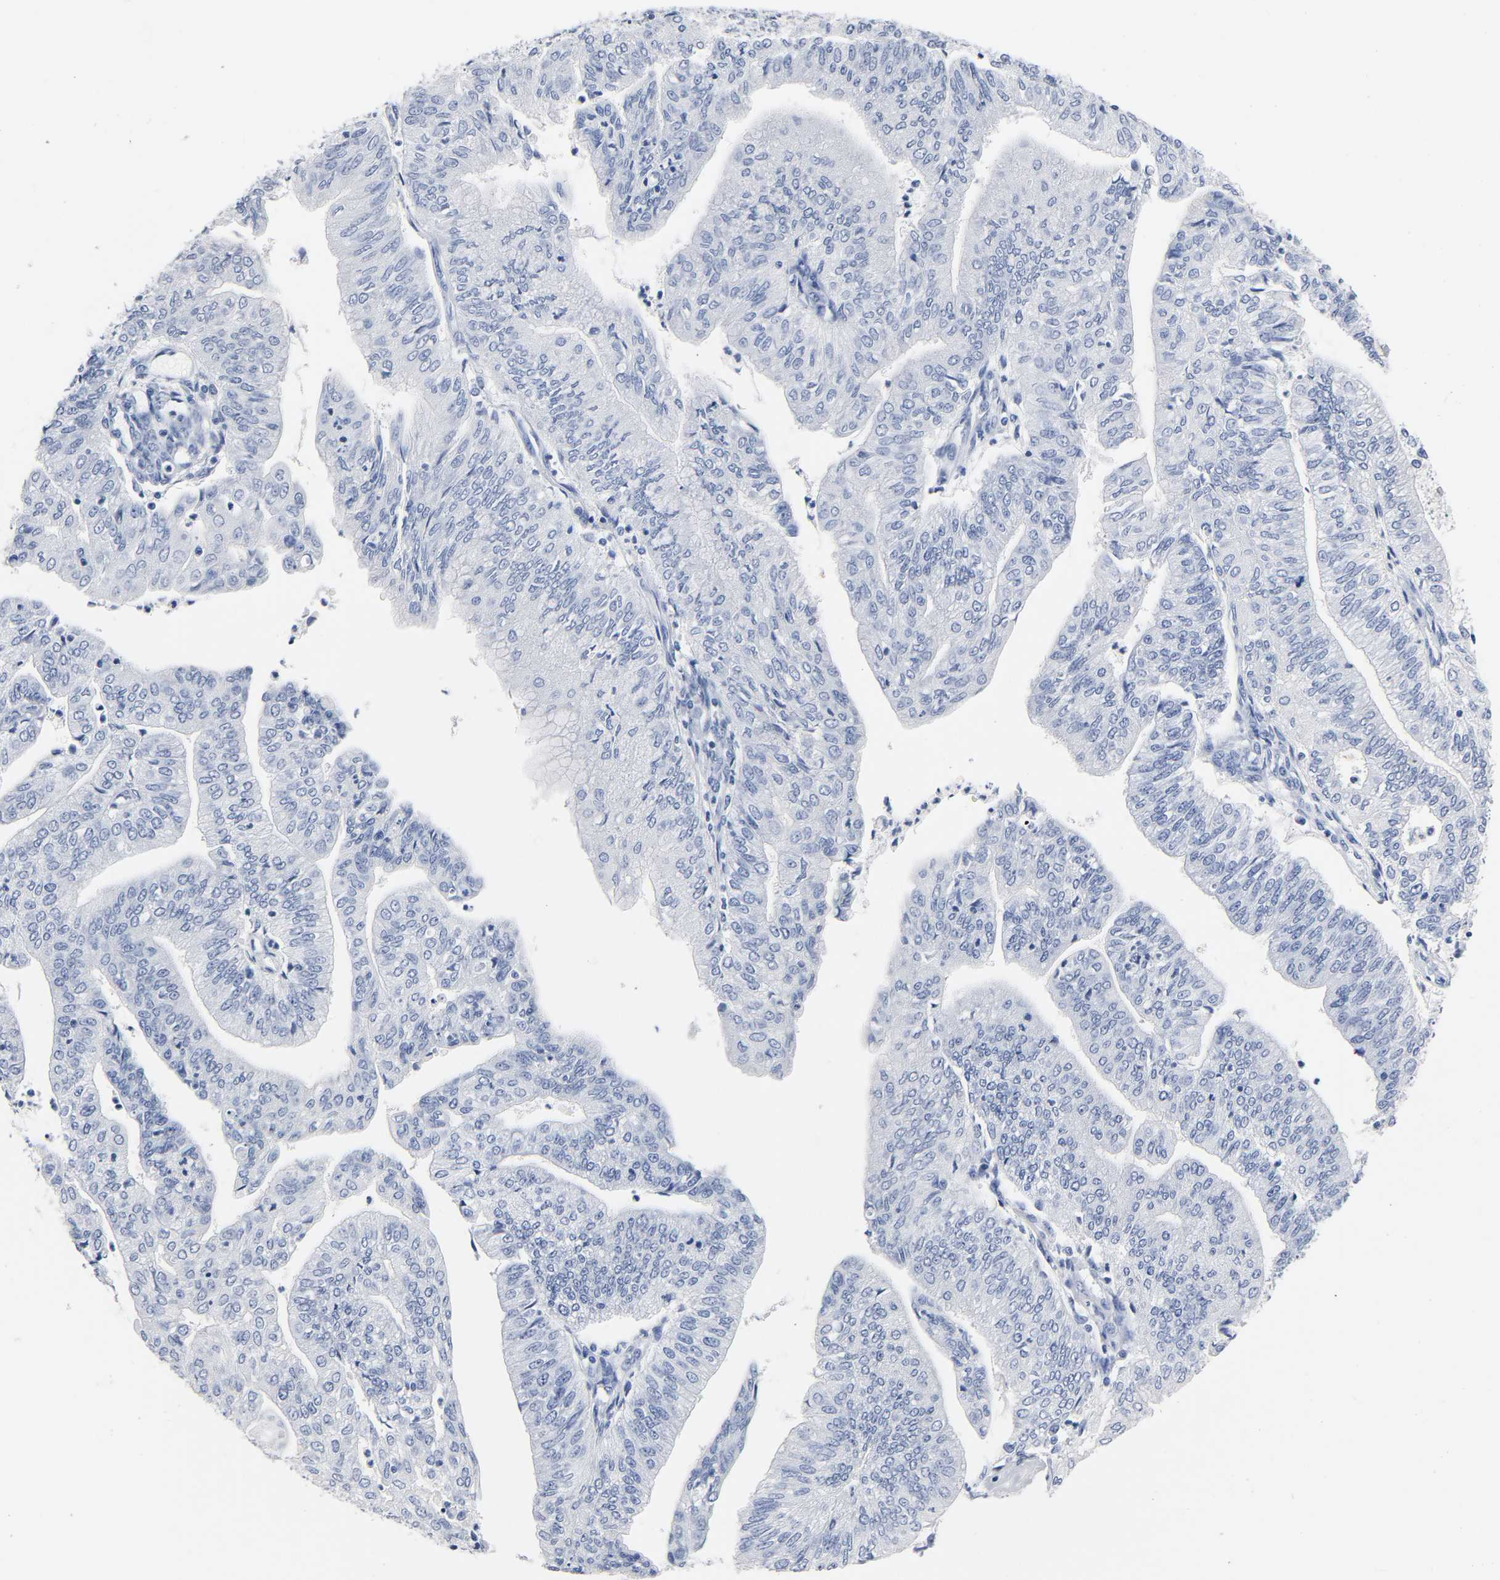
{"staining": {"intensity": "negative", "quantity": "none", "location": "none"}, "tissue": "endometrial cancer", "cell_type": "Tumor cells", "image_type": "cancer", "snomed": [{"axis": "morphology", "description": "Adenocarcinoma, NOS"}, {"axis": "topography", "description": "Endometrium"}], "caption": "This is a photomicrograph of IHC staining of endometrial cancer (adenocarcinoma), which shows no expression in tumor cells.", "gene": "NAB2", "patient": {"sex": "female", "age": 59}}